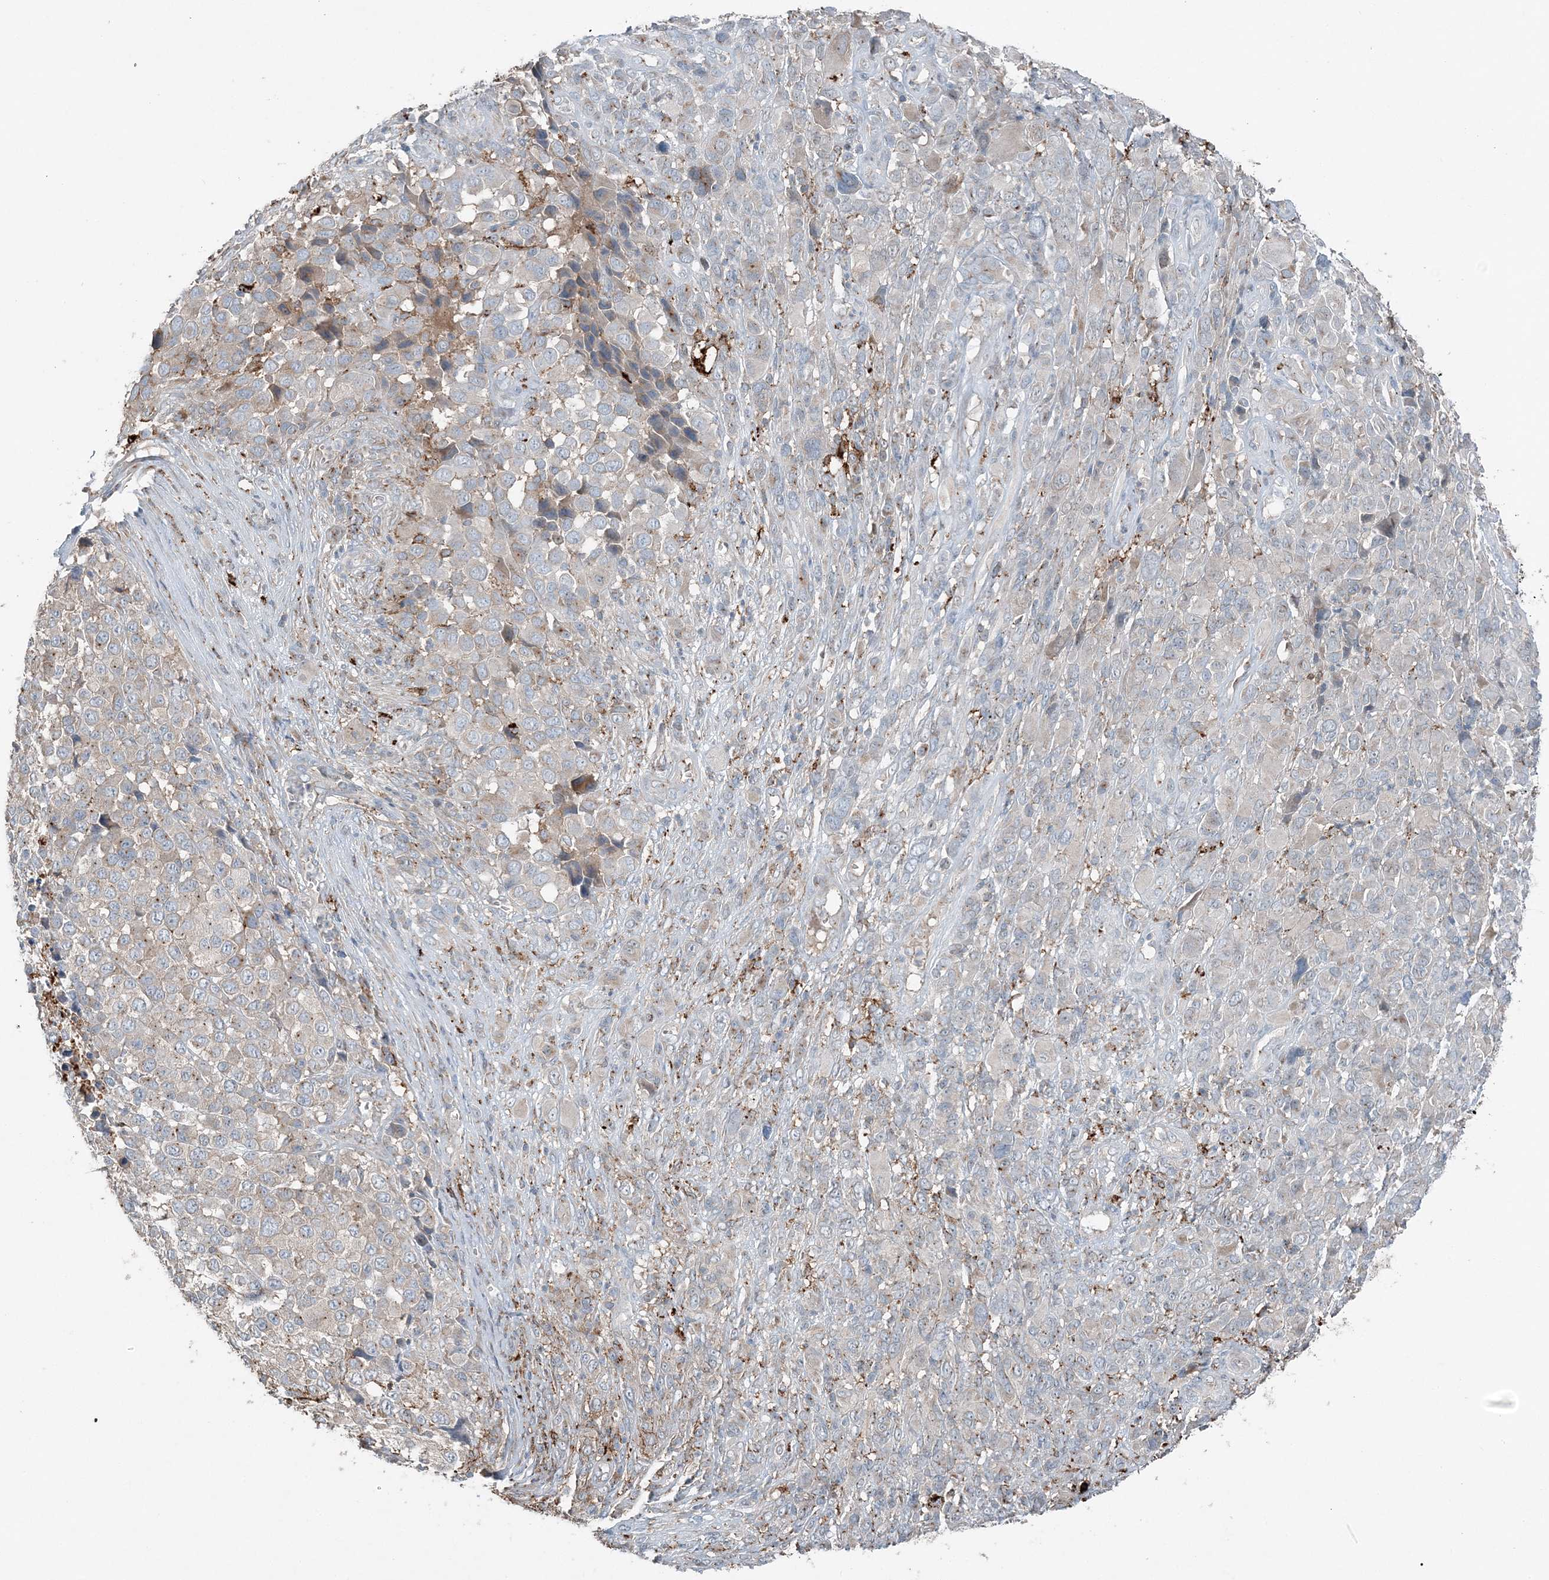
{"staining": {"intensity": "negative", "quantity": "none", "location": "none"}, "tissue": "melanoma", "cell_type": "Tumor cells", "image_type": "cancer", "snomed": [{"axis": "morphology", "description": "Malignant melanoma, NOS"}, {"axis": "topography", "description": "Skin of trunk"}], "caption": "IHC histopathology image of neoplastic tissue: human malignant melanoma stained with DAB displays no significant protein expression in tumor cells.", "gene": "KY", "patient": {"sex": "male", "age": 71}}